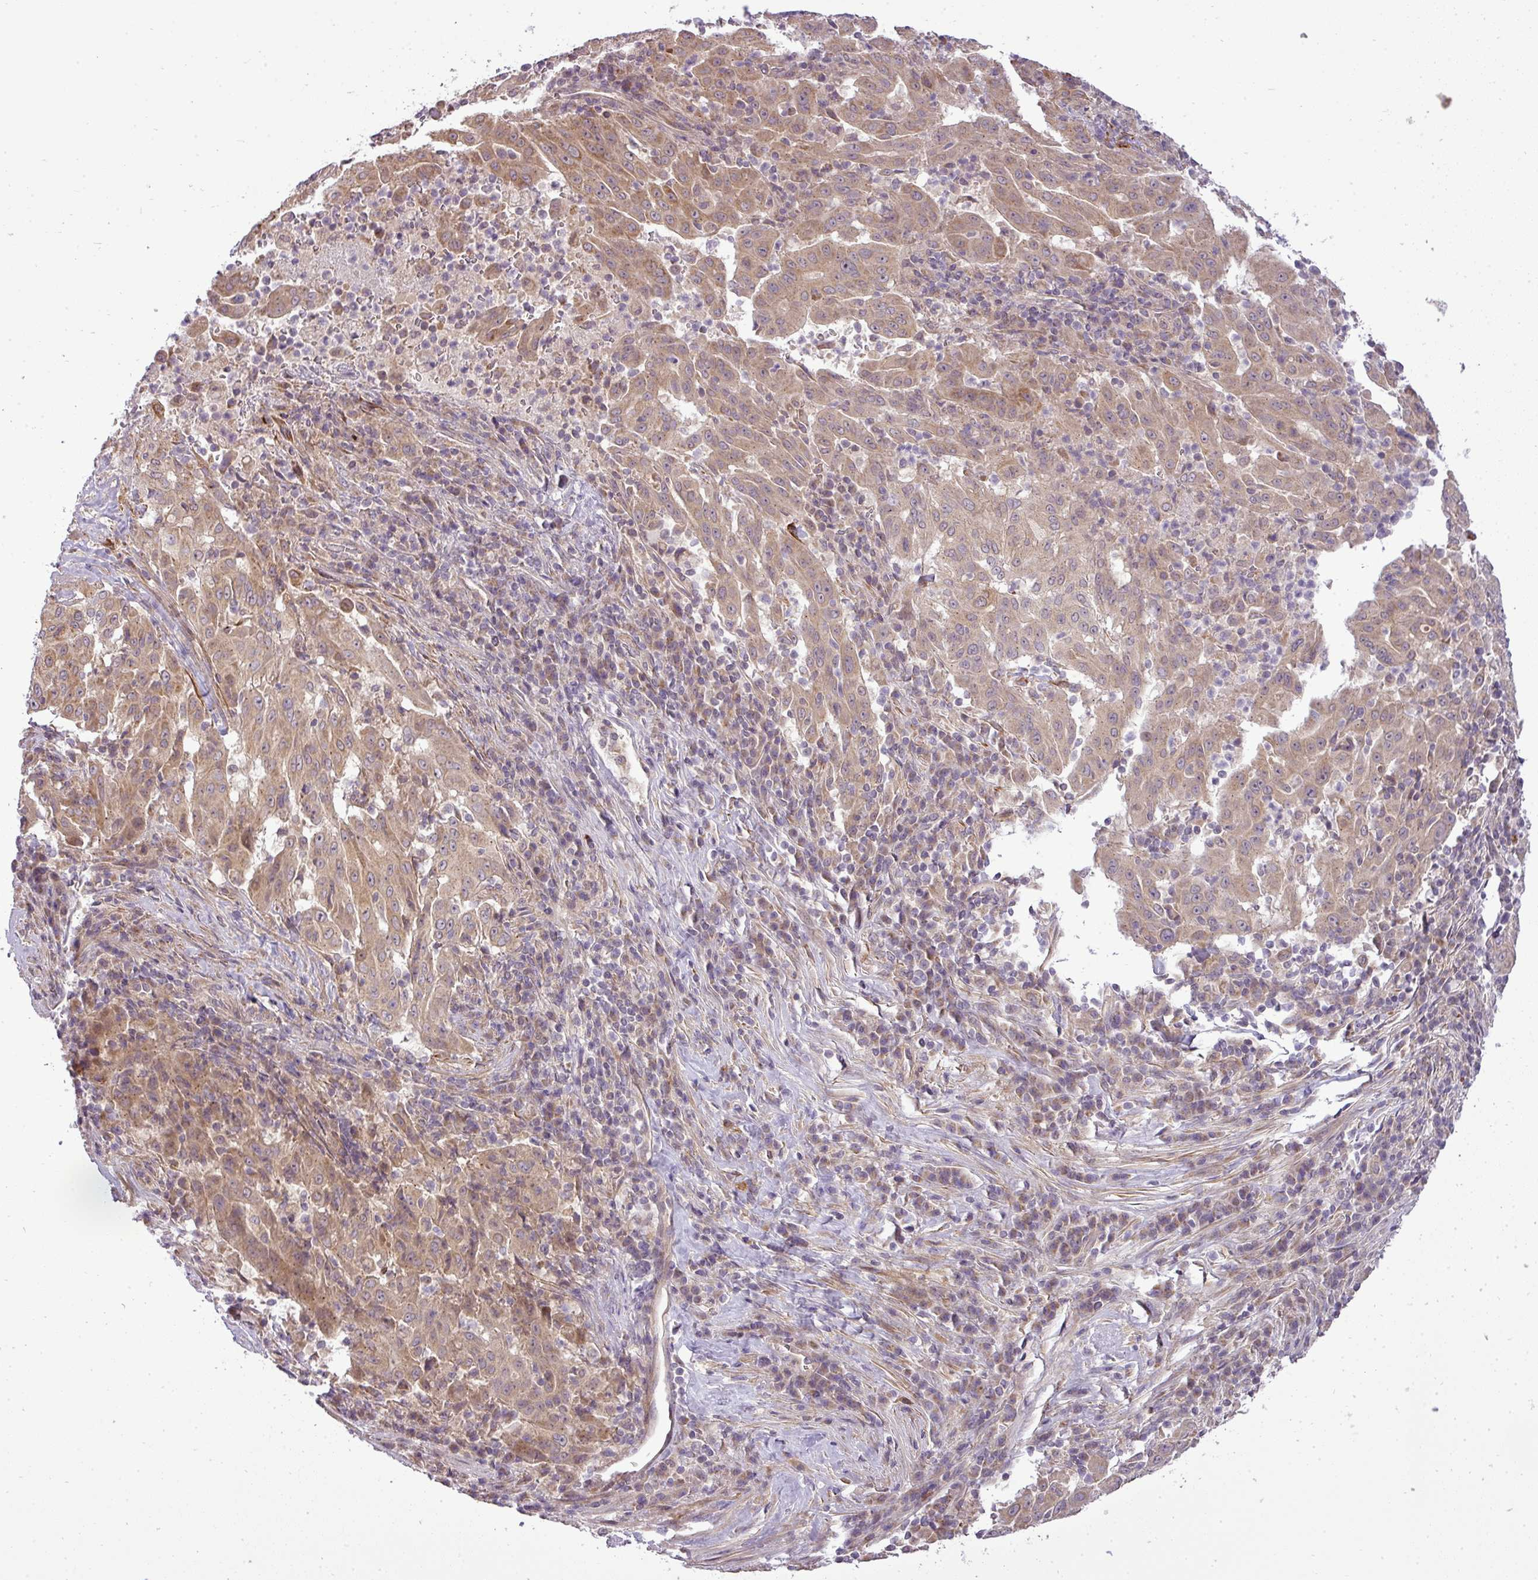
{"staining": {"intensity": "moderate", "quantity": ">75%", "location": "cytoplasmic/membranous"}, "tissue": "pancreatic cancer", "cell_type": "Tumor cells", "image_type": "cancer", "snomed": [{"axis": "morphology", "description": "Adenocarcinoma, NOS"}, {"axis": "topography", "description": "Pancreas"}], "caption": "This photomicrograph demonstrates immunohistochemistry (IHC) staining of human adenocarcinoma (pancreatic), with medium moderate cytoplasmic/membranous staining in approximately >75% of tumor cells.", "gene": "ZDHHC1", "patient": {"sex": "male", "age": 63}}